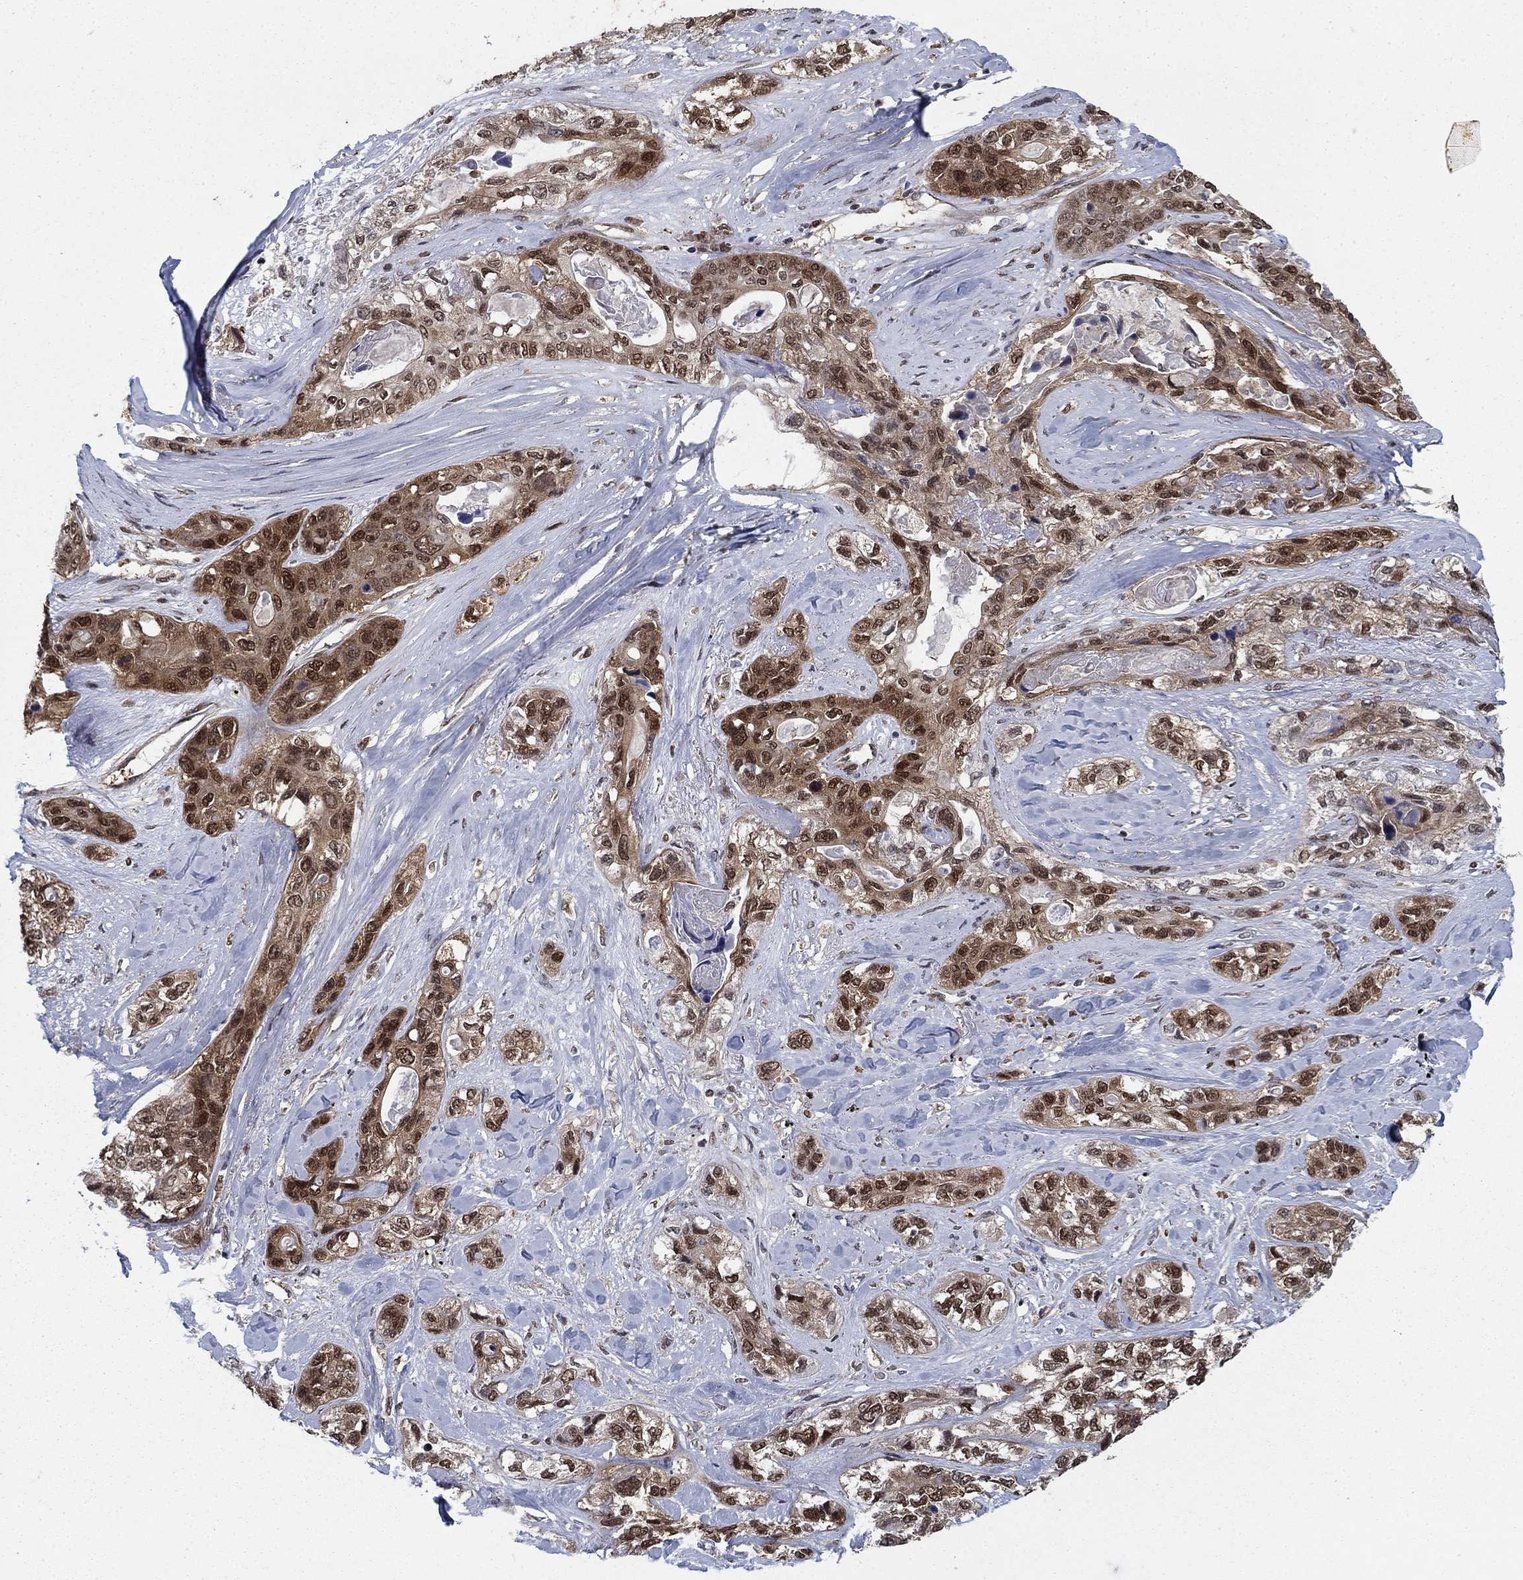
{"staining": {"intensity": "moderate", "quantity": ">75%", "location": "cytoplasmic/membranous,nuclear"}, "tissue": "lung cancer", "cell_type": "Tumor cells", "image_type": "cancer", "snomed": [{"axis": "morphology", "description": "Squamous cell carcinoma, NOS"}, {"axis": "topography", "description": "Lung"}], "caption": "Moderate cytoplasmic/membranous and nuclear positivity for a protein is seen in approximately >75% of tumor cells of lung cancer using immunohistochemistry.", "gene": "FKBP4", "patient": {"sex": "female", "age": 70}}